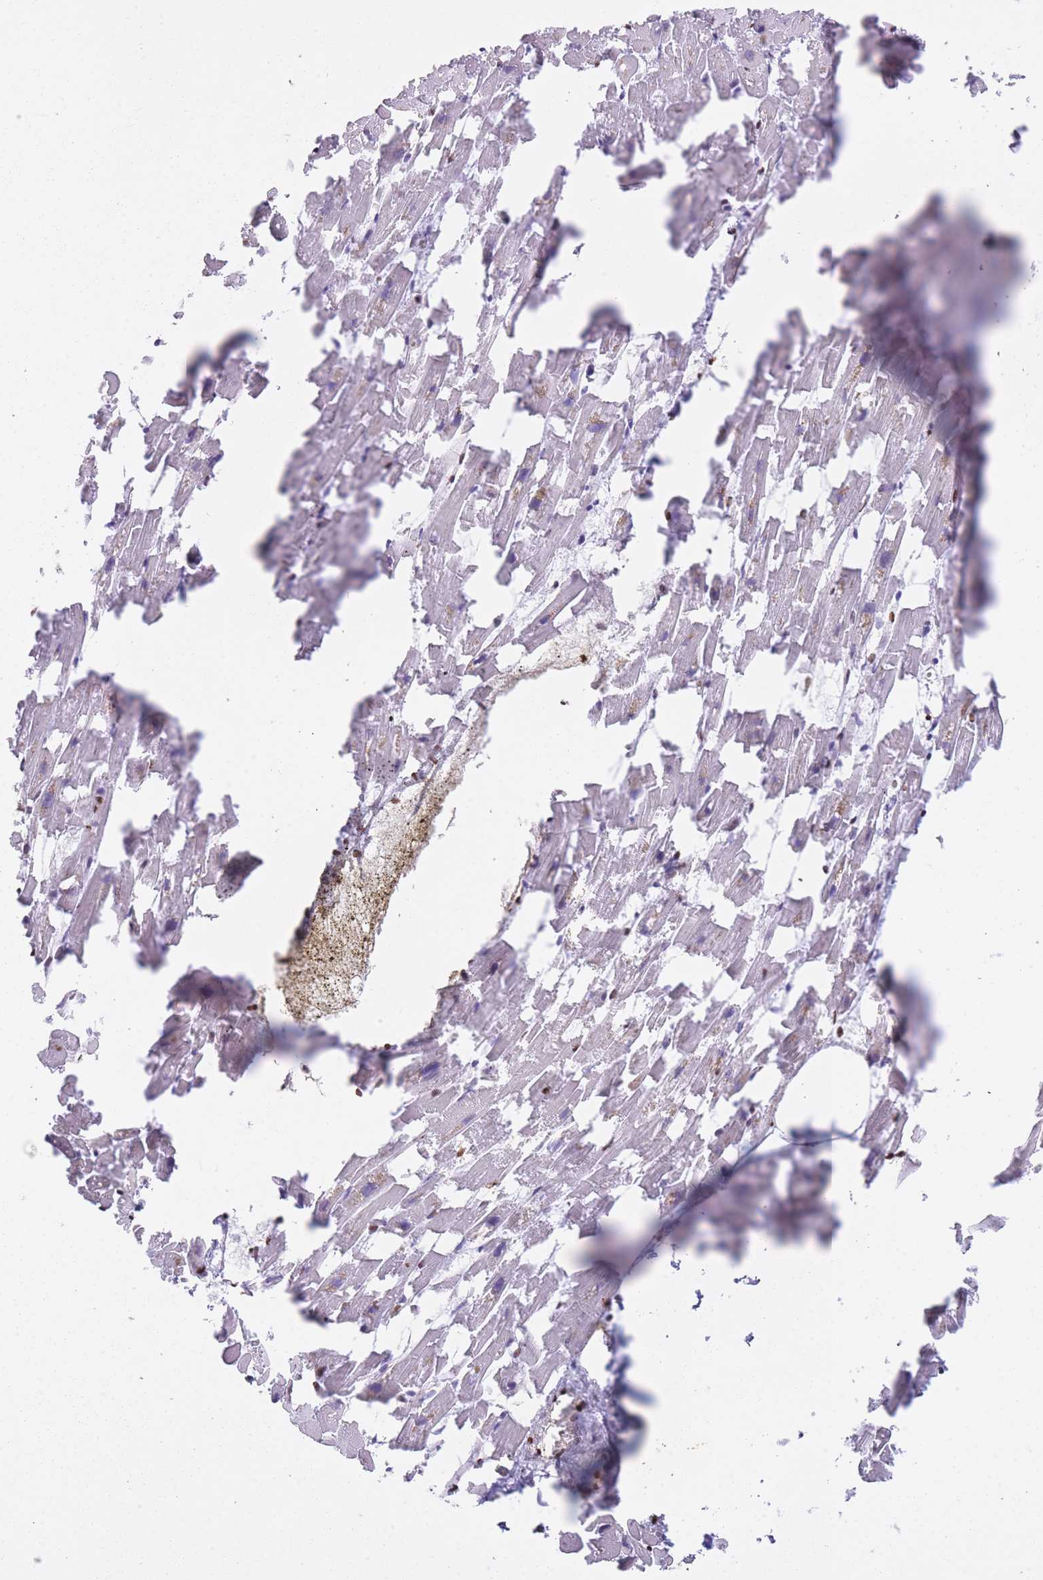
{"staining": {"intensity": "strong", "quantity": "25%-75%", "location": "nuclear"}, "tissue": "heart muscle", "cell_type": "Cardiomyocytes", "image_type": "normal", "snomed": [{"axis": "morphology", "description": "Normal tissue, NOS"}, {"axis": "topography", "description": "Heart"}], "caption": "The histopathology image displays staining of benign heart muscle, revealing strong nuclear protein expression (brown color) within cardiomyocytes. Using DAB (3,3'-diaminobenzidine) (brown) and hematoxylin (blue) stains, captured at high magnification using brightfield microscopy.", "gene": "HNRNPUL1", "patient": {"sex": "female", "age": 64}}